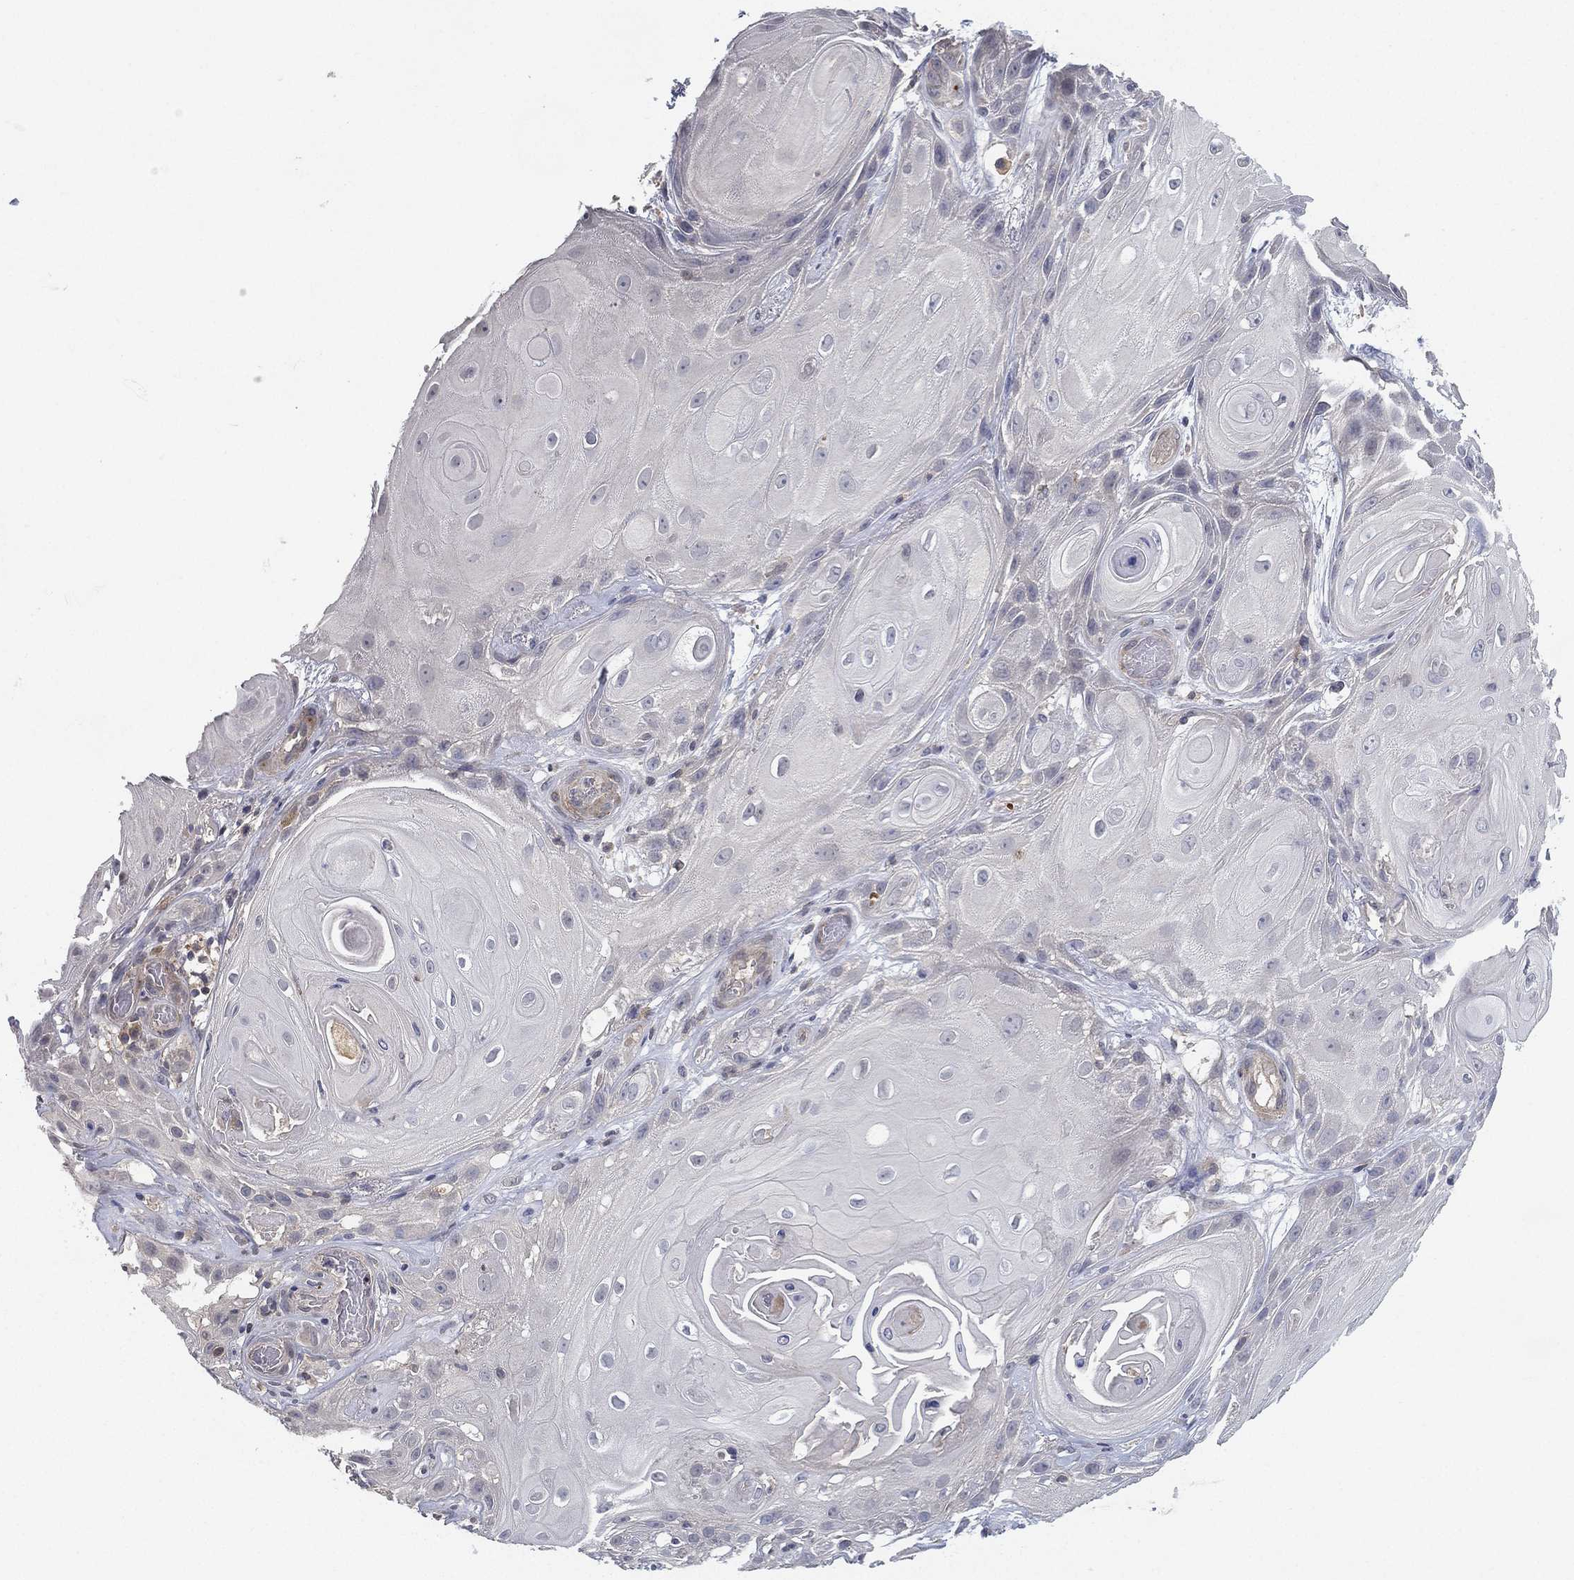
{"staining": {"intensity": "negative", "quantity": "none", "location": "none"}, "tissue": "skin cancer", "cell_type": "Tumor cells", "image_type": "cancer", "snomed": [{"axis": "morphology", "description": "Squamous cell carcinoma, NOS"}, {"axis": "topography", "description": "Skin"}], "caption": "This is an immunohistochemistry histopathology image of squamous cell carcinoma (skin). There is no staining in tumor cells.", "gene": "CFAP251", "patient": {"sex": "male", "age": 62}}